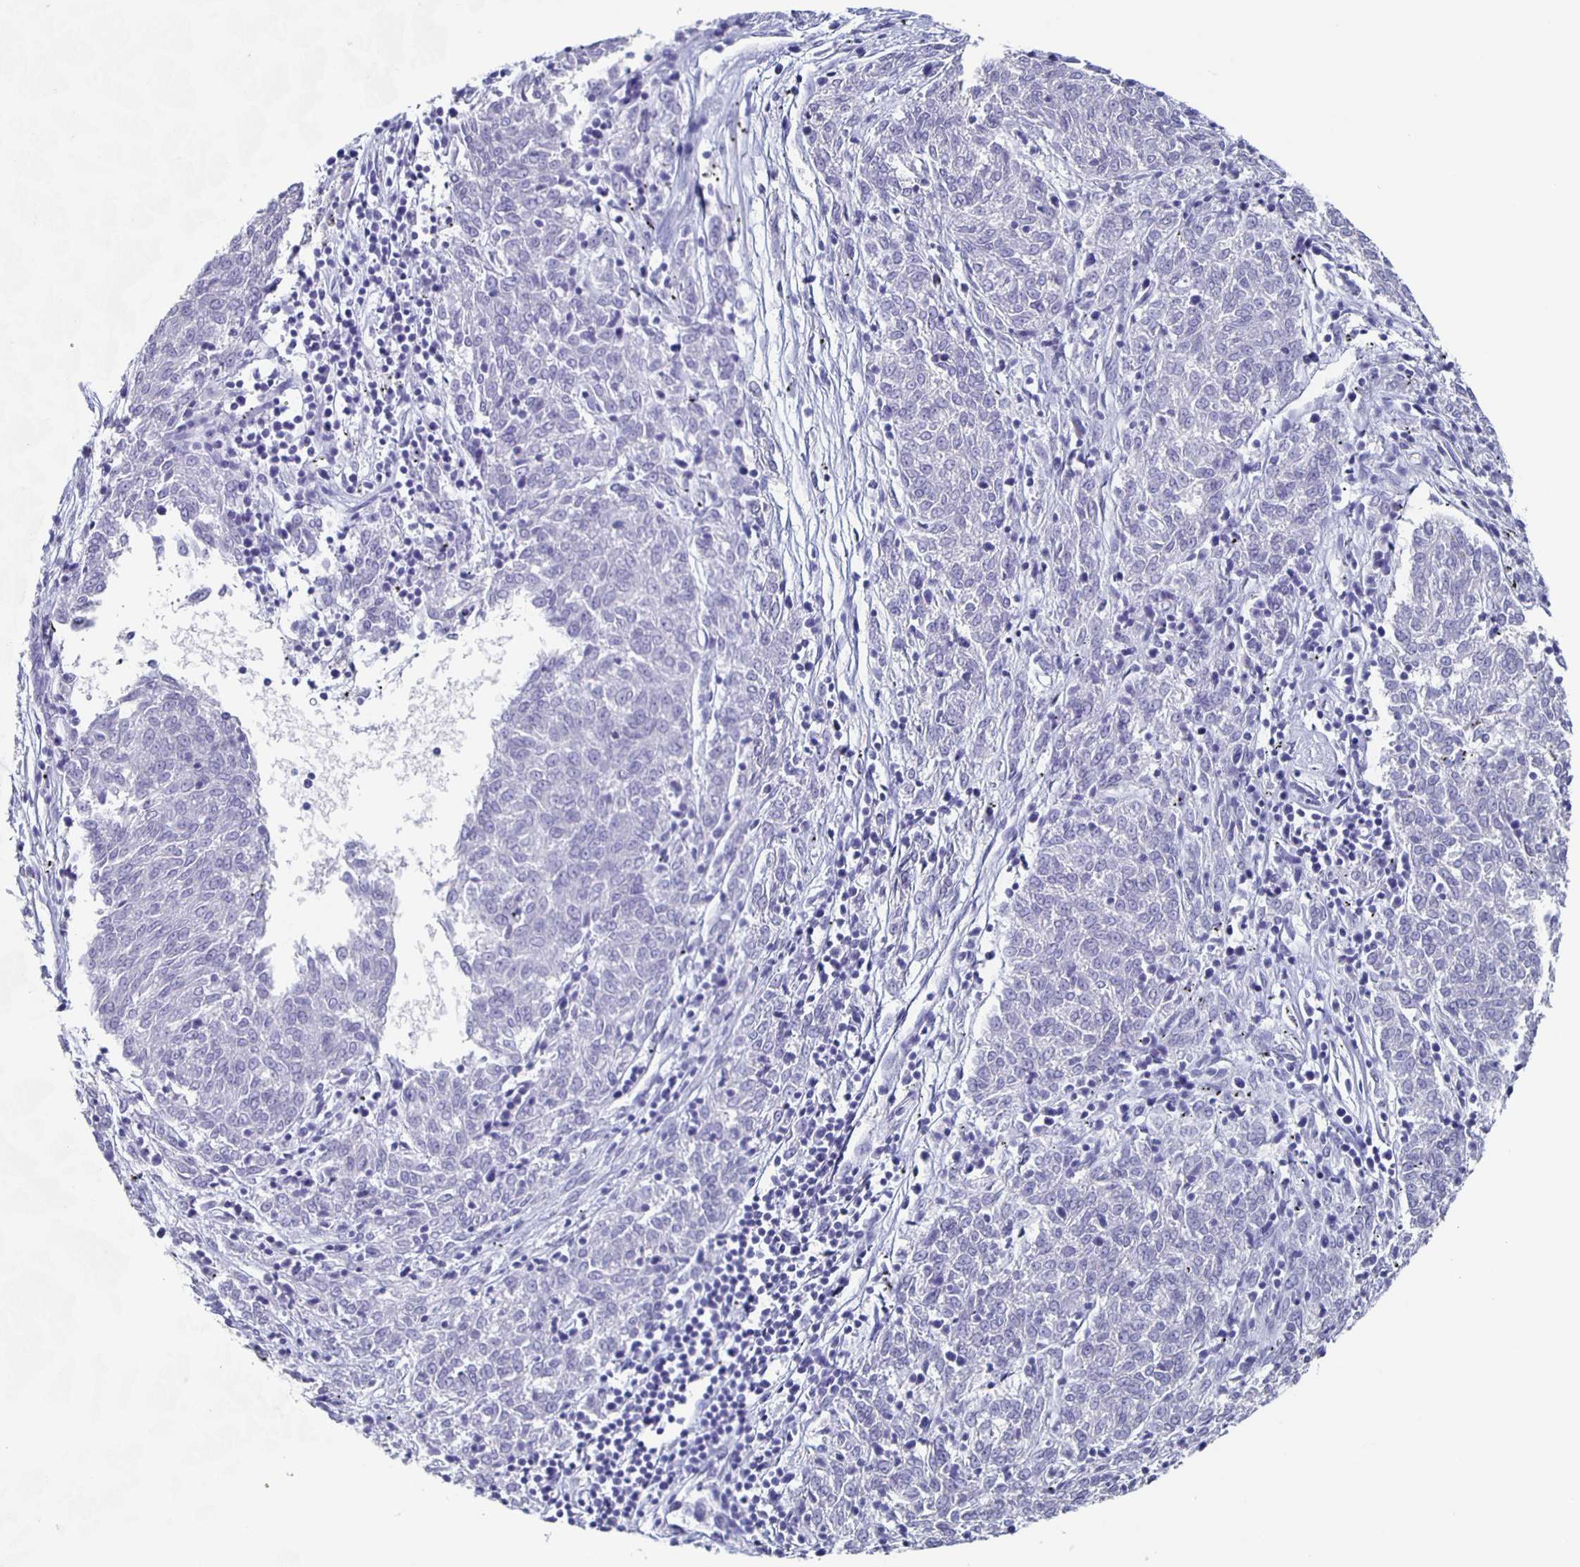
{"staining": {"intensity": "negative", "quantity": "none", "location": "none"}, "tissue": "melanoma", "cell_type": "Tumor cells", "image_type": "cancer", "snomed": [{"axis": "morphology", "description": "Malignant melanoma, NOS"}, {"axis": "topography", "description": "Skin"}], "caption": "This is an immunohistochemistry photomicrograph of human melanoma. There is no staining in tumor cells.", "gene": "FGA", "patient": {"sex": "female", "age": 72}}